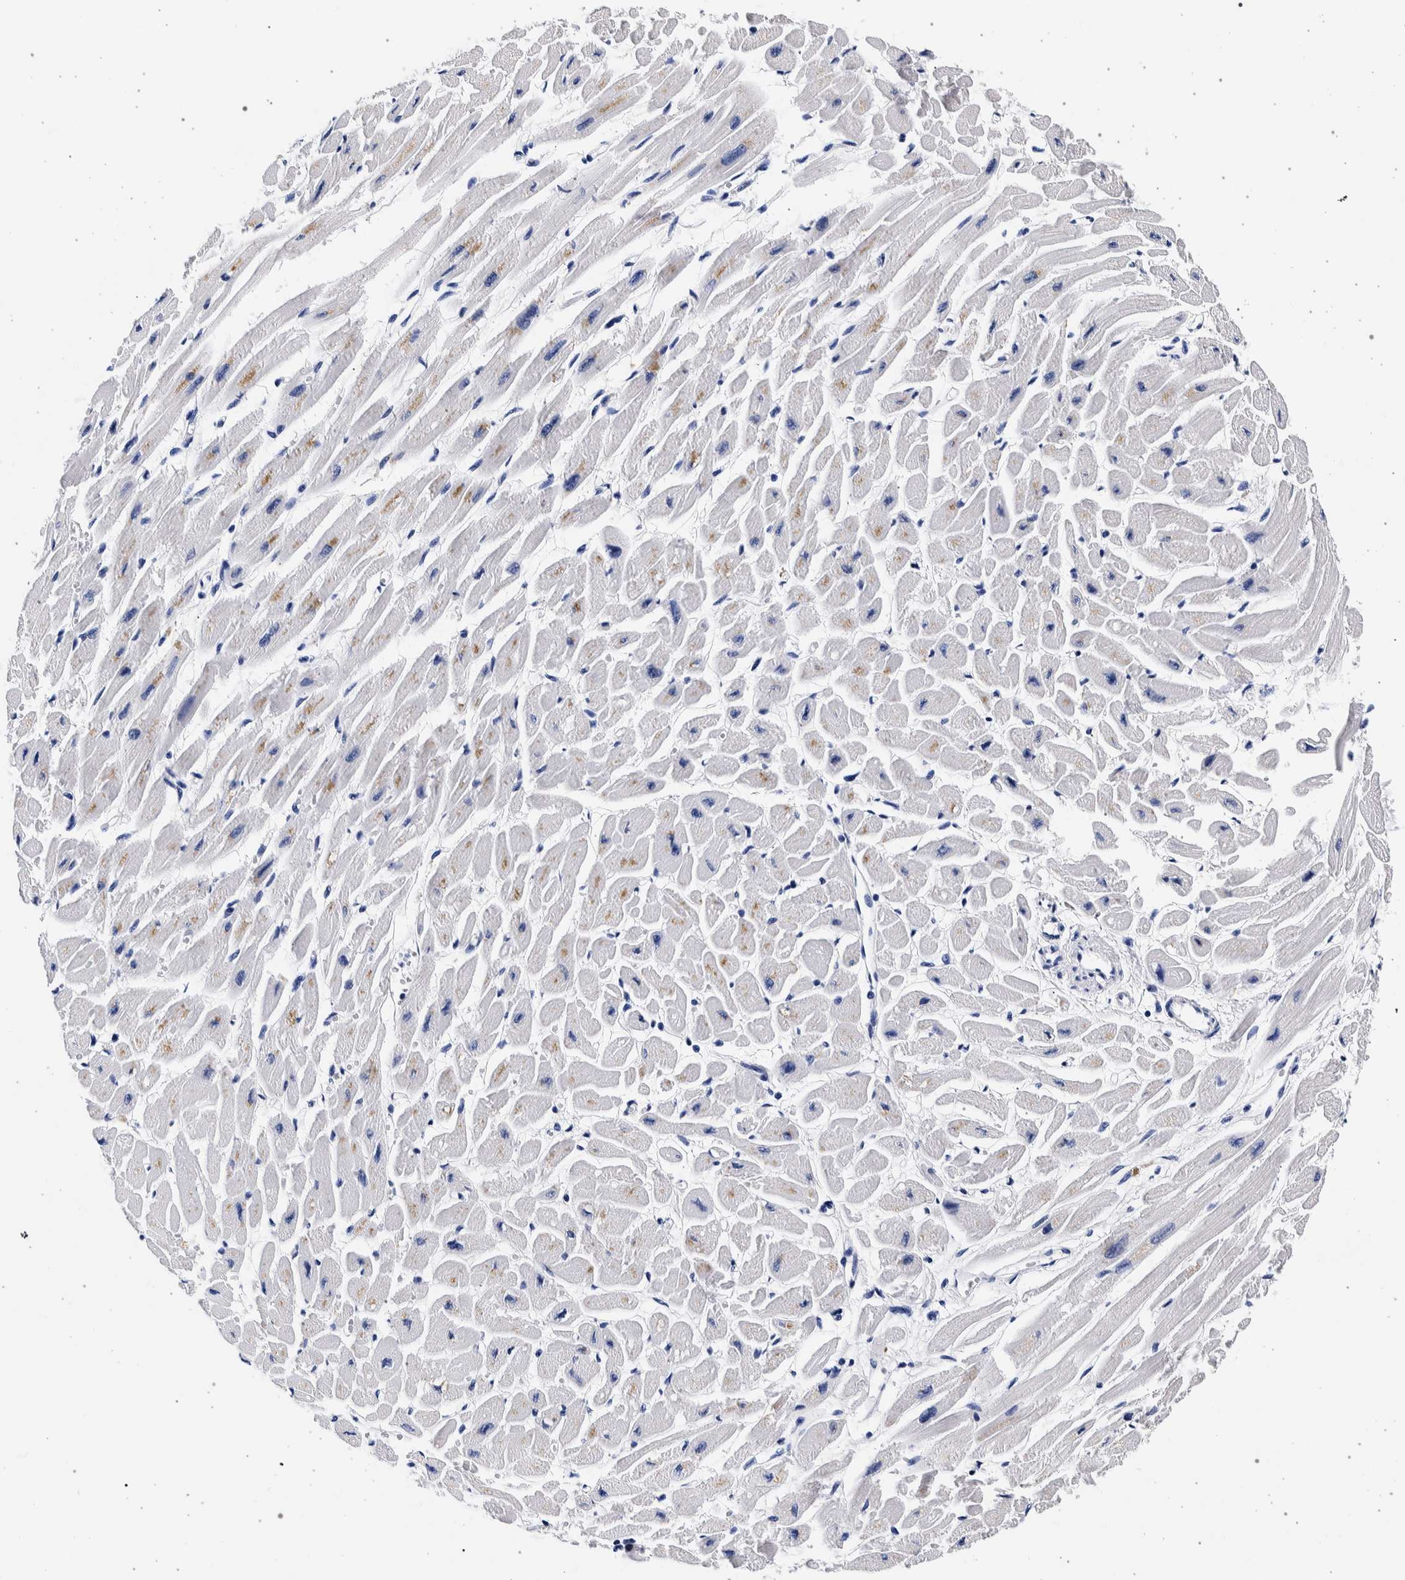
{"staining": {"intensity": "weak", "quantity": "25%-75%", "location": "cytoplasmic/membranous"}, "tissue": "heart muscle", "cell_type": "Cardiomyocytes", "image_type": "normal", "snomed": [{"axis": "morphology", "description": "Normal tissue, NOS"}, {"axis": "topography", "description": "Heart"}], "caption": "Immunohistochemical staining of unremarkable heart muscle demonstrates low levels of weak cytoplasmic/membranous positivity in about 25%-75% of cardiomyocytes.", "gene": "NIBAN2", "patient": {"sex": "female", "age": 54}}